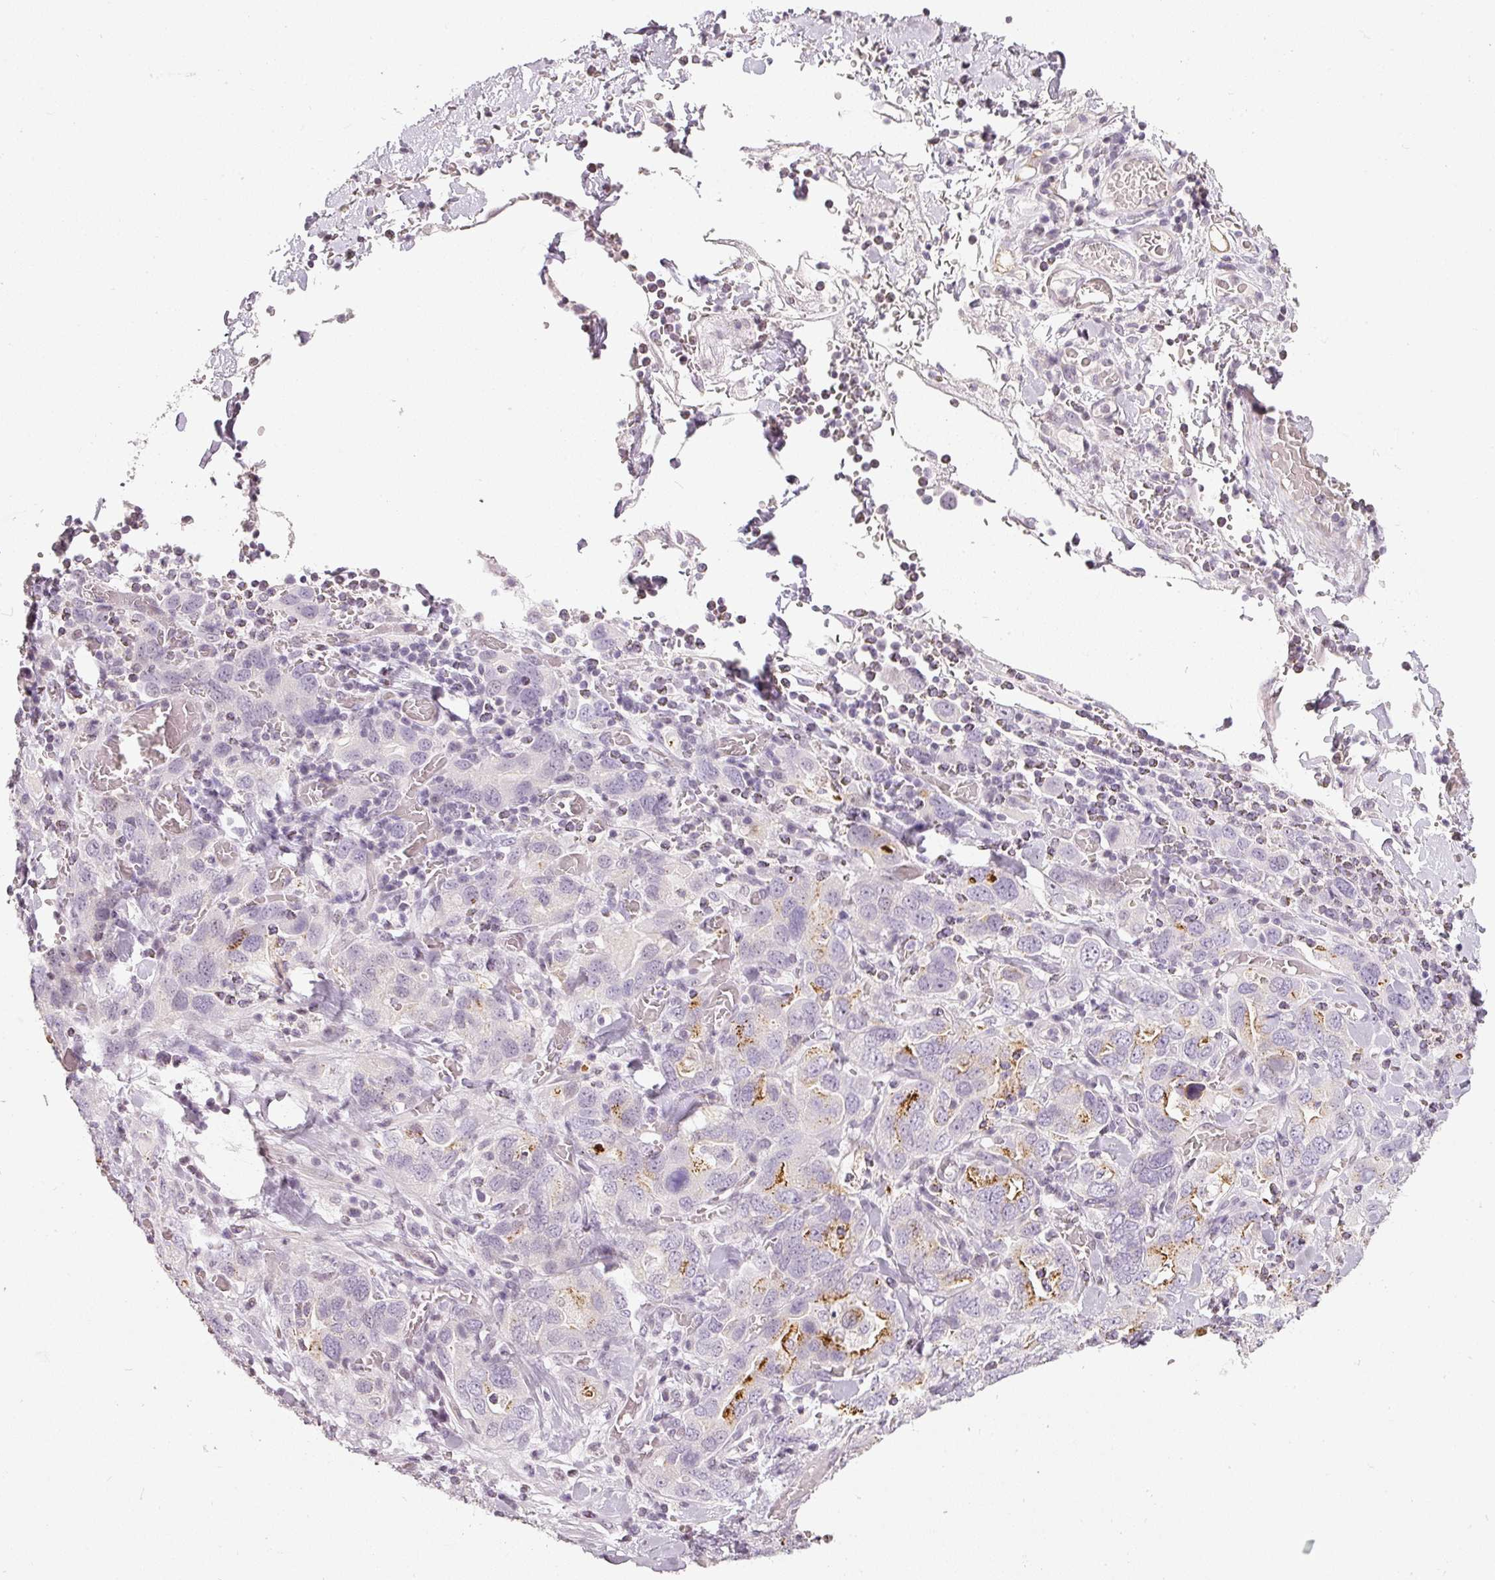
{"staining": {"intensity": "moderate", "quantity": "<25%", "location": "cytoplasmic/membranous"}, "tissue": "stomach cancer", "cell_type": "Tumor cells", "image_type": "cancer", "snomed": [{"axis": "morphology", "description": "Adenocarcinoma, NOS"}, {"axis": "topography", "description": "Stomach, upper"}, {"axis": "topography", "description": "Stomach"}], "caption": "A photomicrograph showing moderate cytoplasmic/membranous positivity in about <25% of tumor cells in stomach cancer (adenocarcinoma), as visualized by brown immunohistochemical staining.", "gene": "NRDE2", "patient": {"sex": "male", "age": 62}}